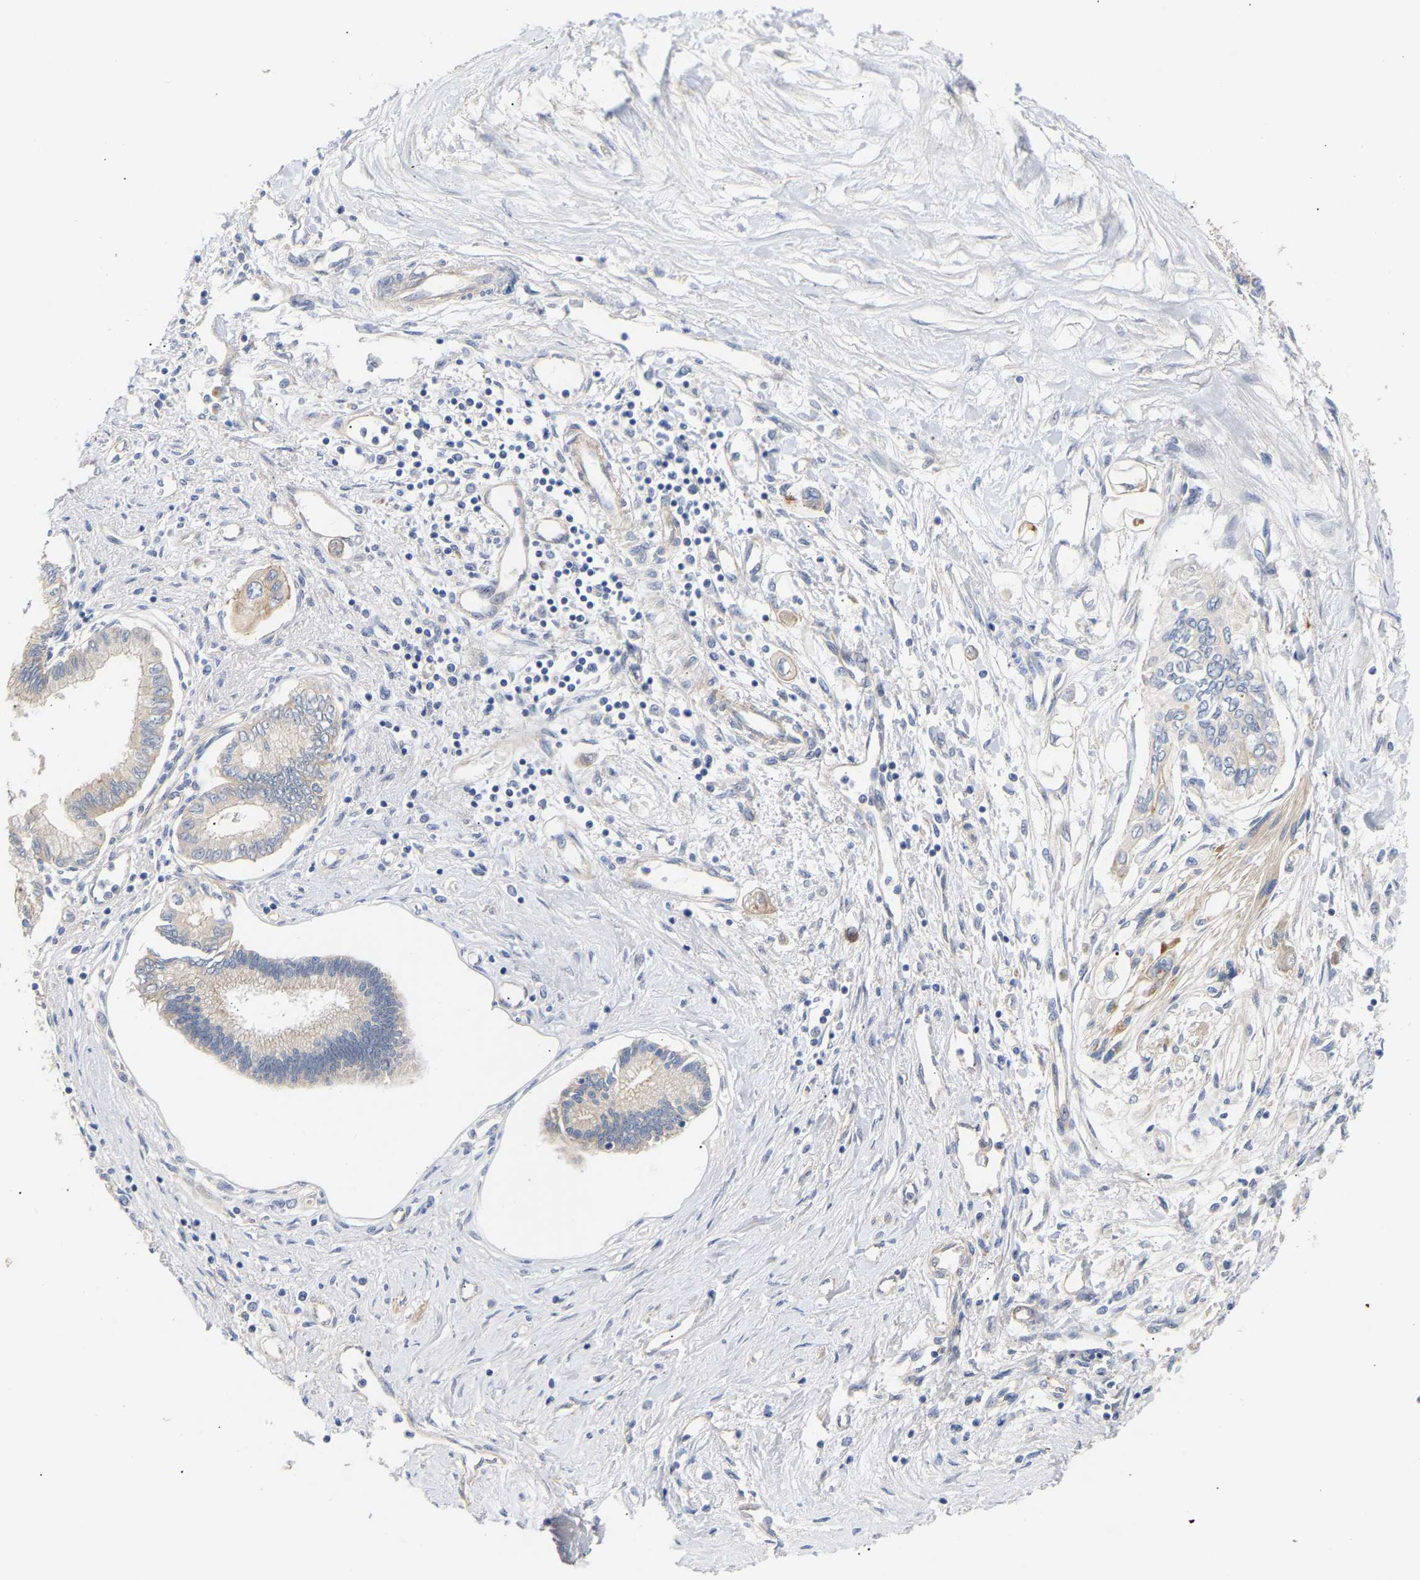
{"staining": {"intensity": "weak", "quantity": "<25%", "location": "cytoplasmic/membranous"}, "tissue": "pancreatic cancer", "cell_type": "Tumor cells", "image_type": "cancer", "snomed": [{"axis": "morphology", "description": "Adenocarcinoma, NOS"}, {"axis": "topography", "description": "Pancreas"}], "caption": "Pancreatic adenocarcinoma was stained to show a protein in brown. There is no significant expression in tumor cells. (DAB (3,3'-diaminobenzidine) immunohistochemistry, high magnification).", "gene": "KASH5", "patient": {"sex": "female", "age": 77}}